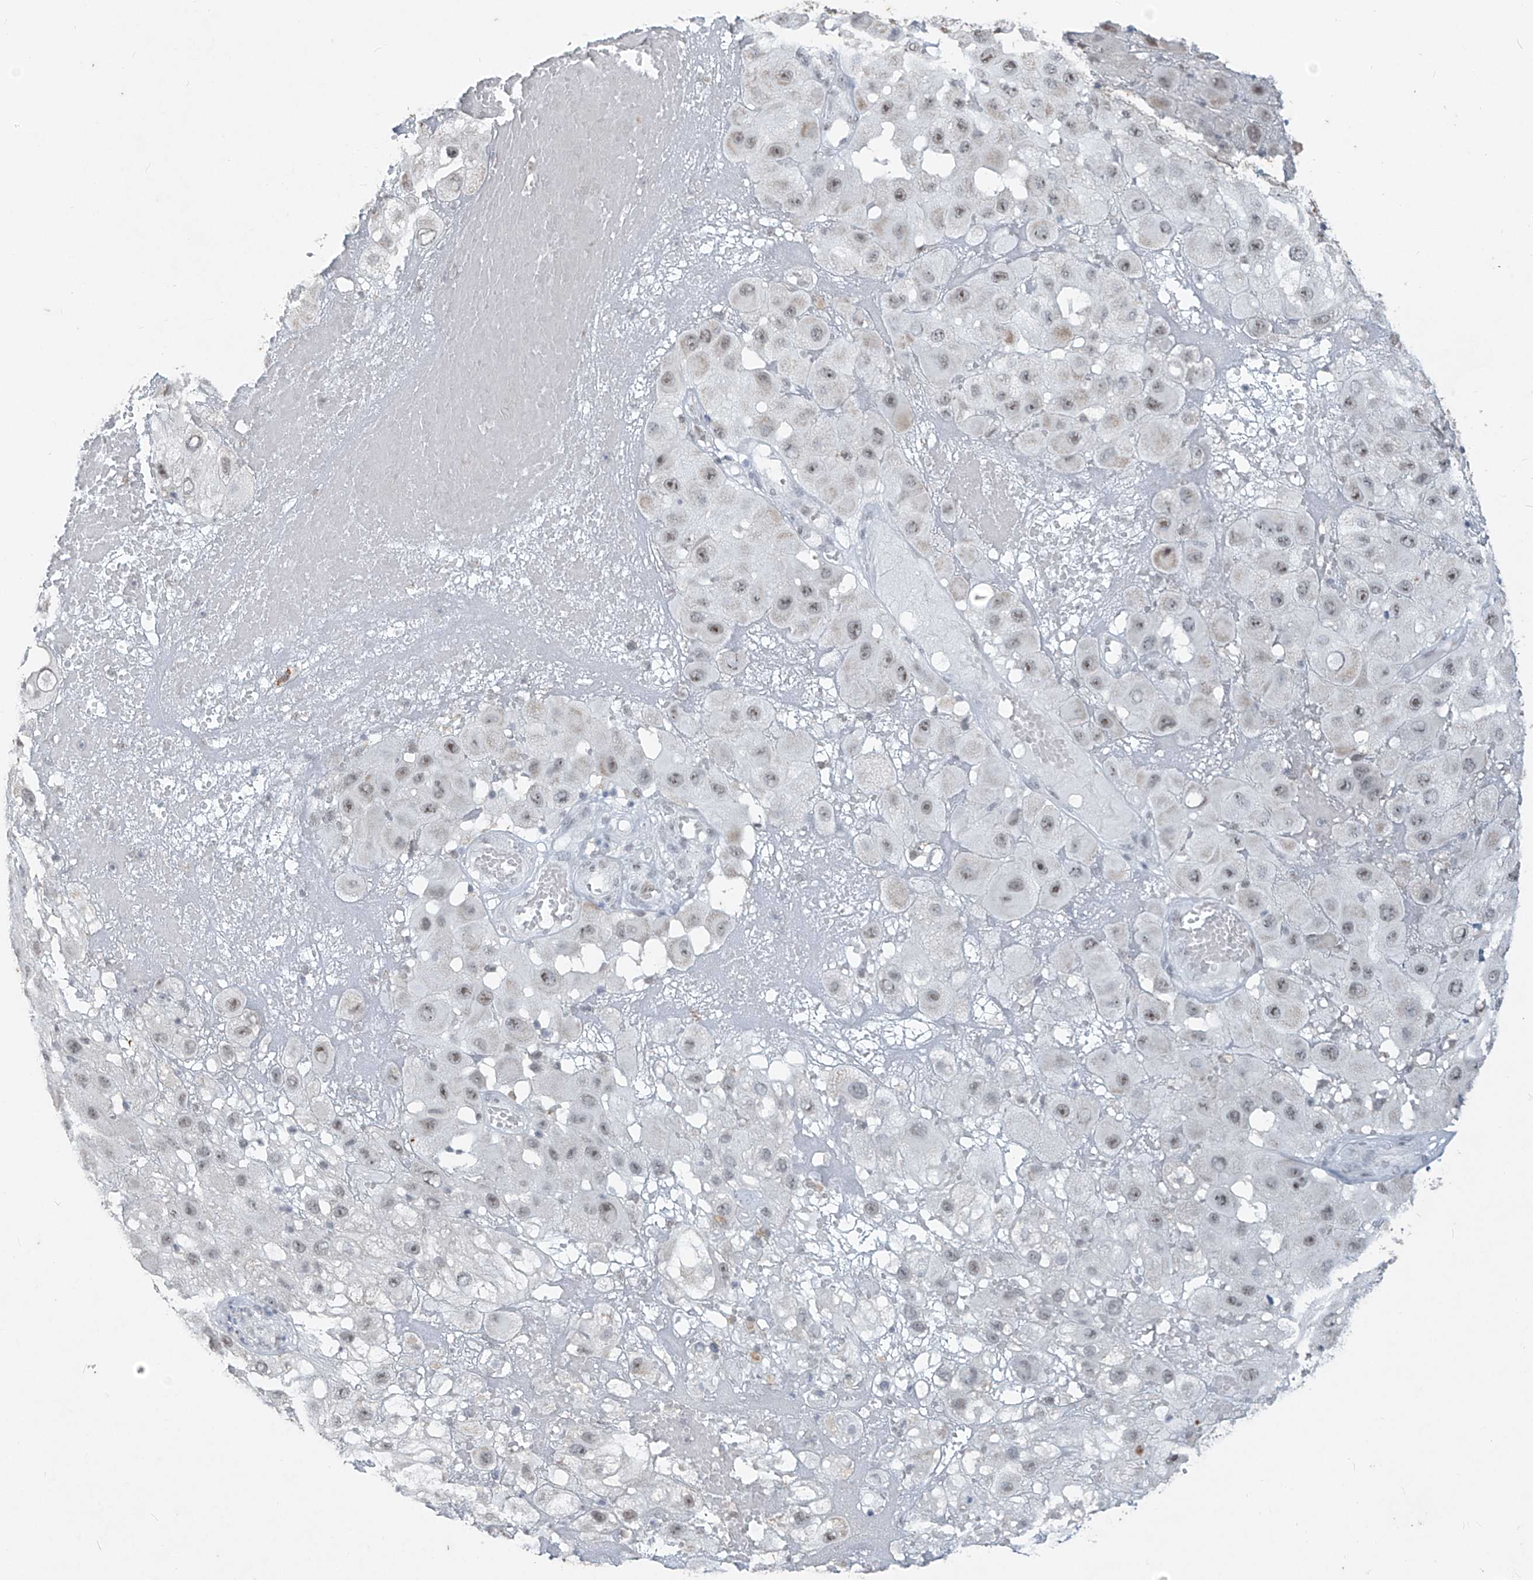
{"staining": {"intensity": "weak", "quantity": "<25%", "location": "nuclear"}, "tissue": "melanoma", "cell_type": "Tumor cells", "image_type": "cancer", "snomed": [{"axis": "morphology", "description": "Malignant melanoma, NOS"}, {"axis": "topography", "description": "Skin"}], "caption": "Immunohistochemistry (IHC) histopathology image of neoplastic tissue: human melanoma stained with DAB demonstrates no significant protein expression in tumor cells.", "gene": "TFEC", "patient": {"sex": "female", "age": 81}}